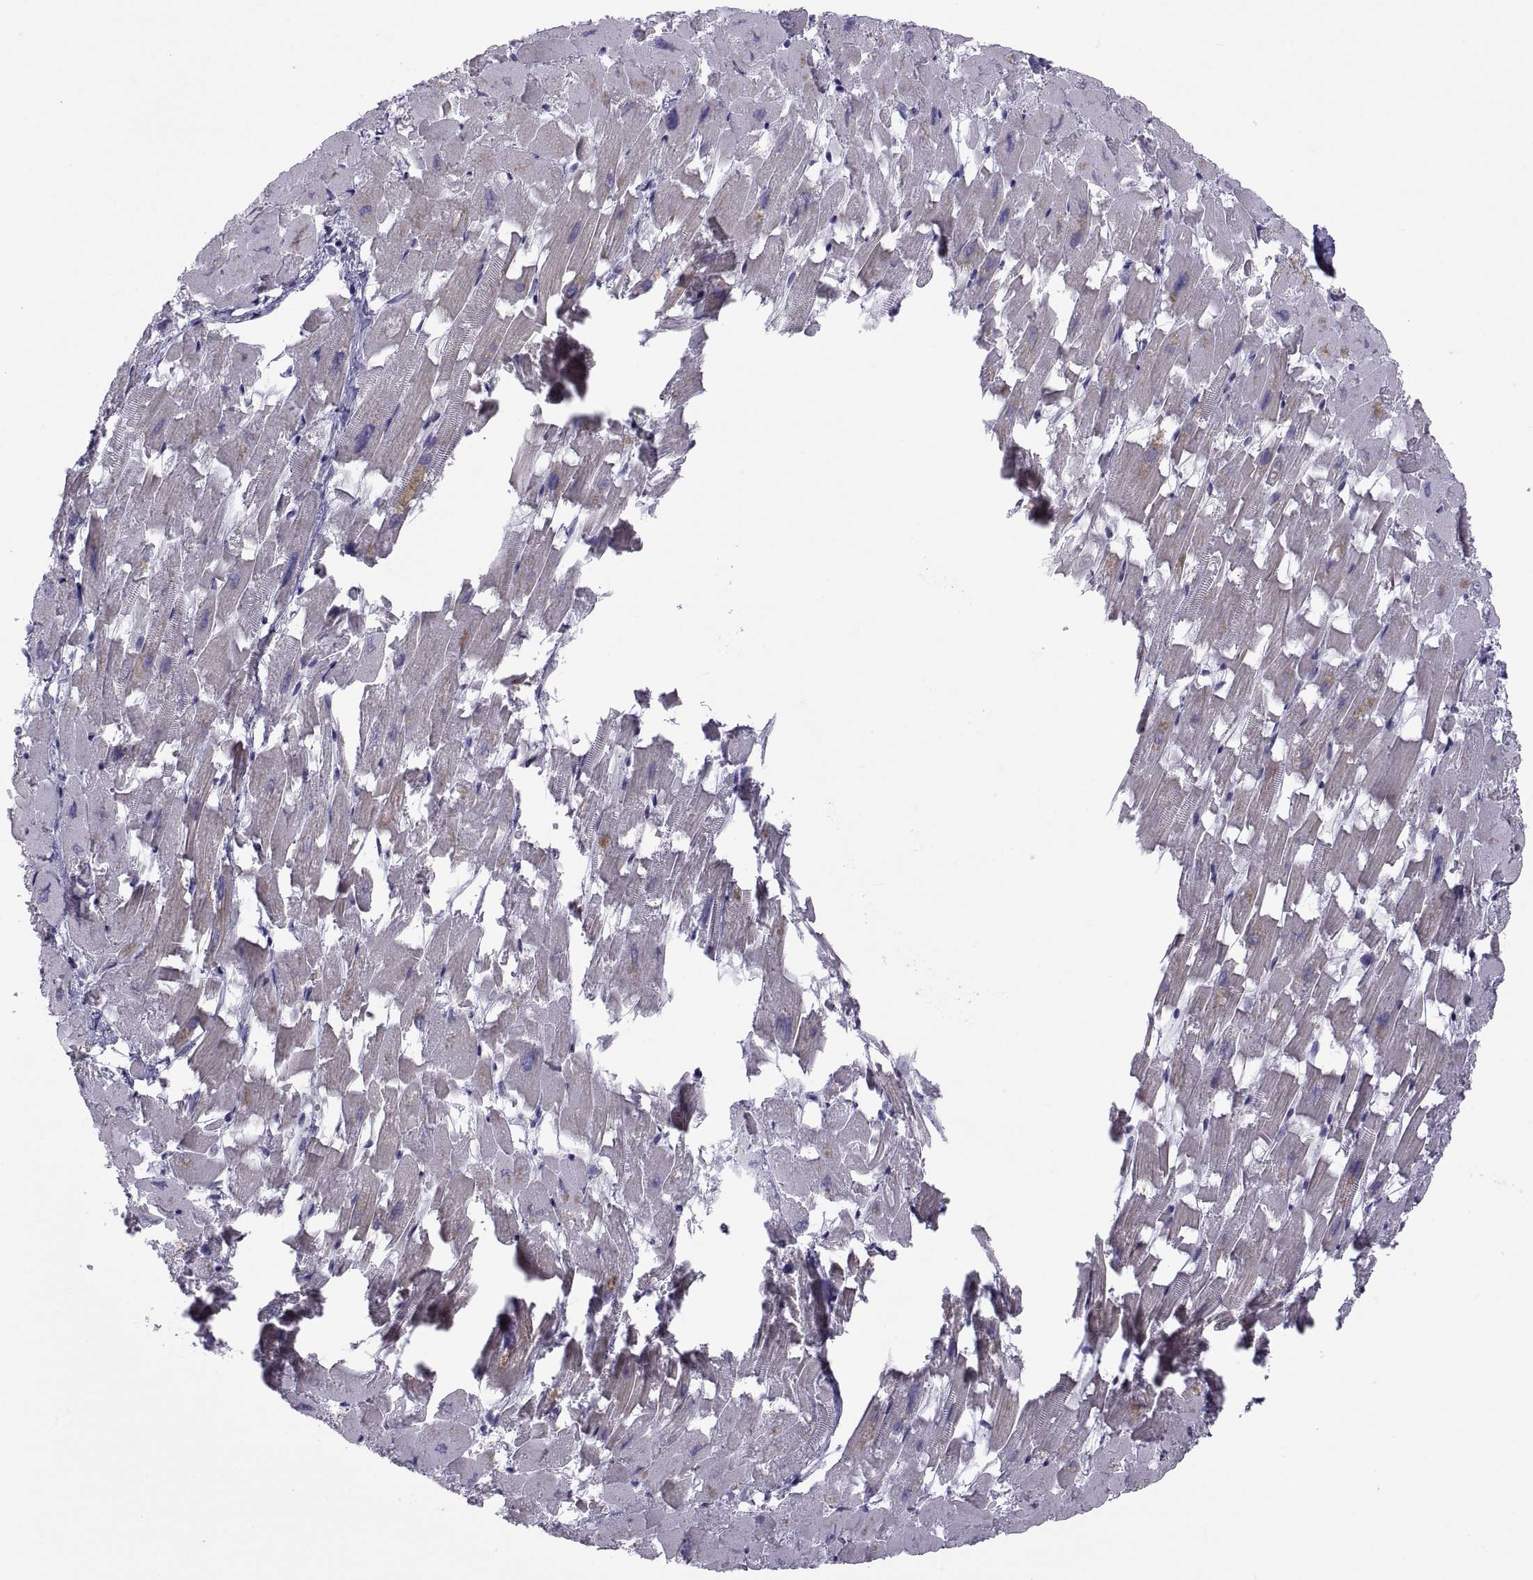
{"staining": {"intensity": "negative", "quantity": "none", "location": "none"}, "tissue": "heart muscle", "cell_type": "Cardiomyocytes", "image_type": "normal", "snomed": [{"axis": "morphology", "description": "Normal tissue, NOS"}, {"axis": "topography", "description": "Heart"}], "caption": "Unremarkable heart muscle was stained to show a protein in brown. There is no significant staining in cardiomyocytes.", "gene": "TMEM158", "patient": {"sex": "female", "age": 64}}